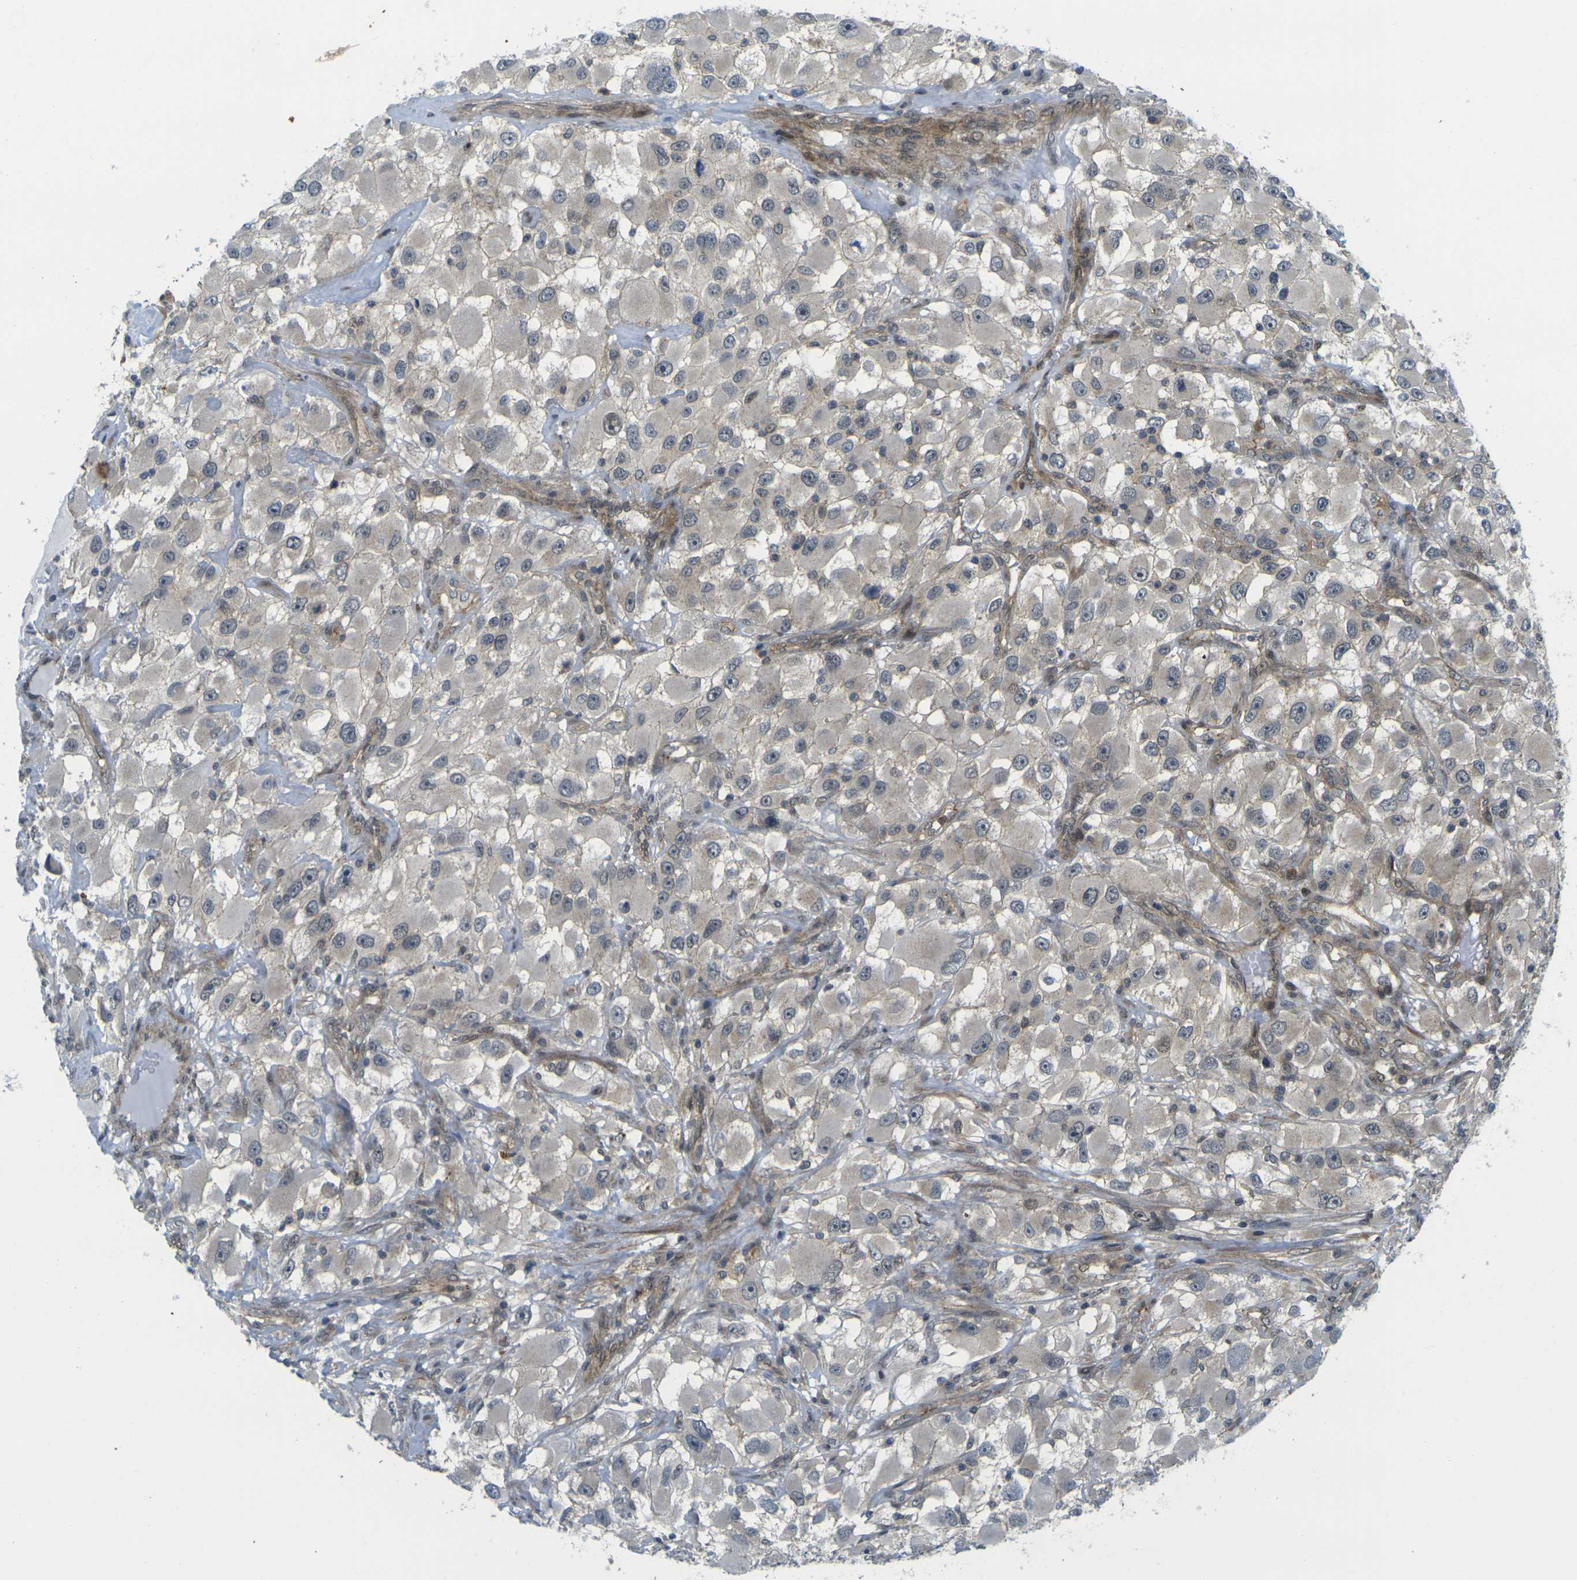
{"staining": {"intensity": "weak", "quantity": ">75%", "location": "cytoplasmic/membranous"}, "tissue": "renal cancer", "cell_type": "Tumor cells", "image_type": "cancer", "snomed": [{"axis": "morphology", "description": "Adenocarcinoma, NOS"}, {"axis": "topography", "description": "Kidney"}], "caption": "This image shows renal cancer stained with immunohistochemistry (IHC) to label a protein in brown. The cytoplasmic/membranous of tumor cells show weak positivity for the protein. Nuclei are counter-stained blue.", "gene": "KCTD10", "patient": {"sex": "female", "age": 52}}